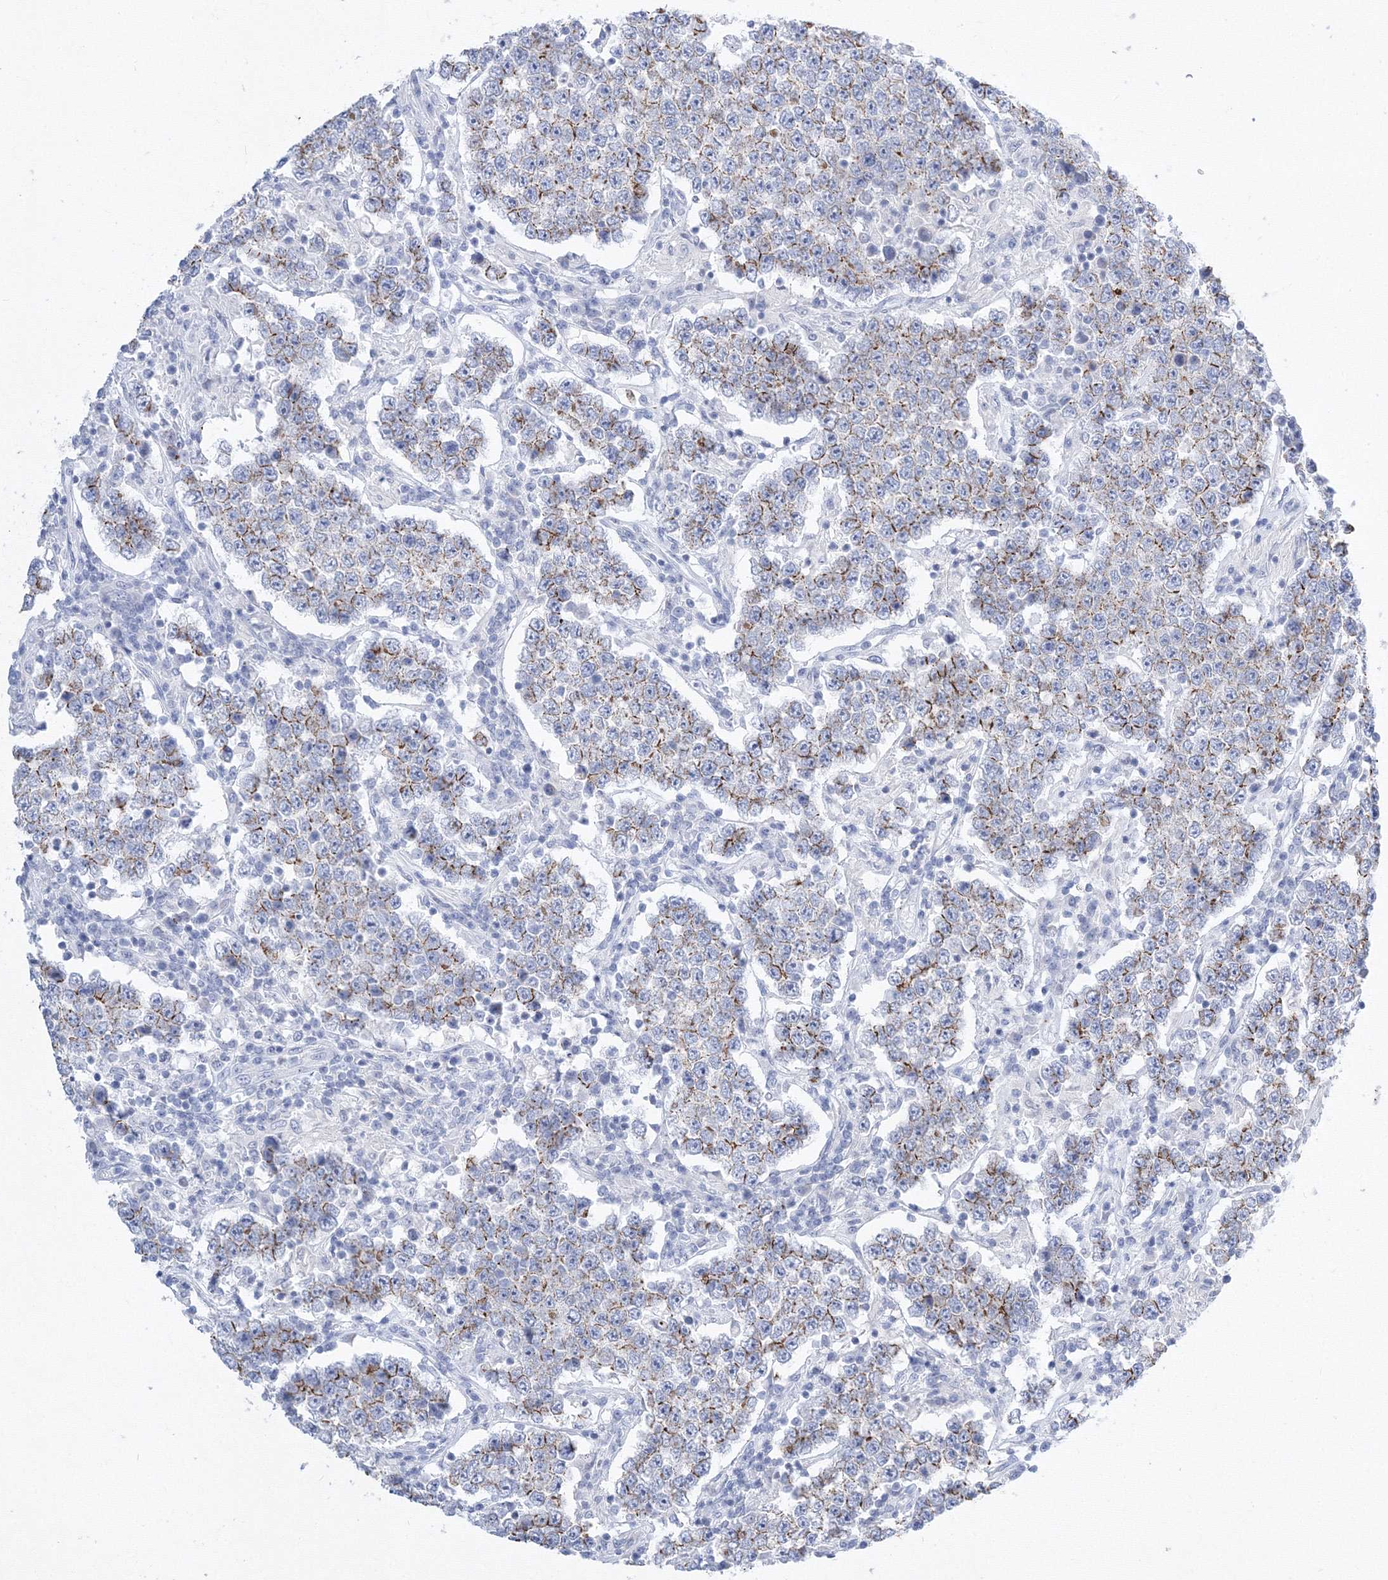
{"staining": {"intensity": "moderate", "quantity": "25%-75%", "location": "cytoplasmic/membranous"}, "tissue": "testis cancer", "cell_type": "Tumor cells", "image_type": "cancer", "snomed": [{"axis": "morphology", "description": "Normal tissue, NOS"}, {"axis": "morphology", "description": "Urothelial carcinoma, High grade"}, {"axis": "morphology", "description": "Seminoma, NOS"}, {"axis": "morphology", "description": "Carcinoma, Embryonal, NOS"}, {"axis": "topography", "description": "Urinary bladder"}, {"axis": "topography", "description": "Testis"}], "caption": "The photomicrograph exhibits a brown stain indicating the presence of a protein in the cytoplasmic/membranous of tumor cells in testis cancer. (DAB (3,3'-diaminobenzidine) IHC with brightfield microscopy, high magnification).", "gene": "AASDH", "patient": {"sex": "male", "age": 41}}